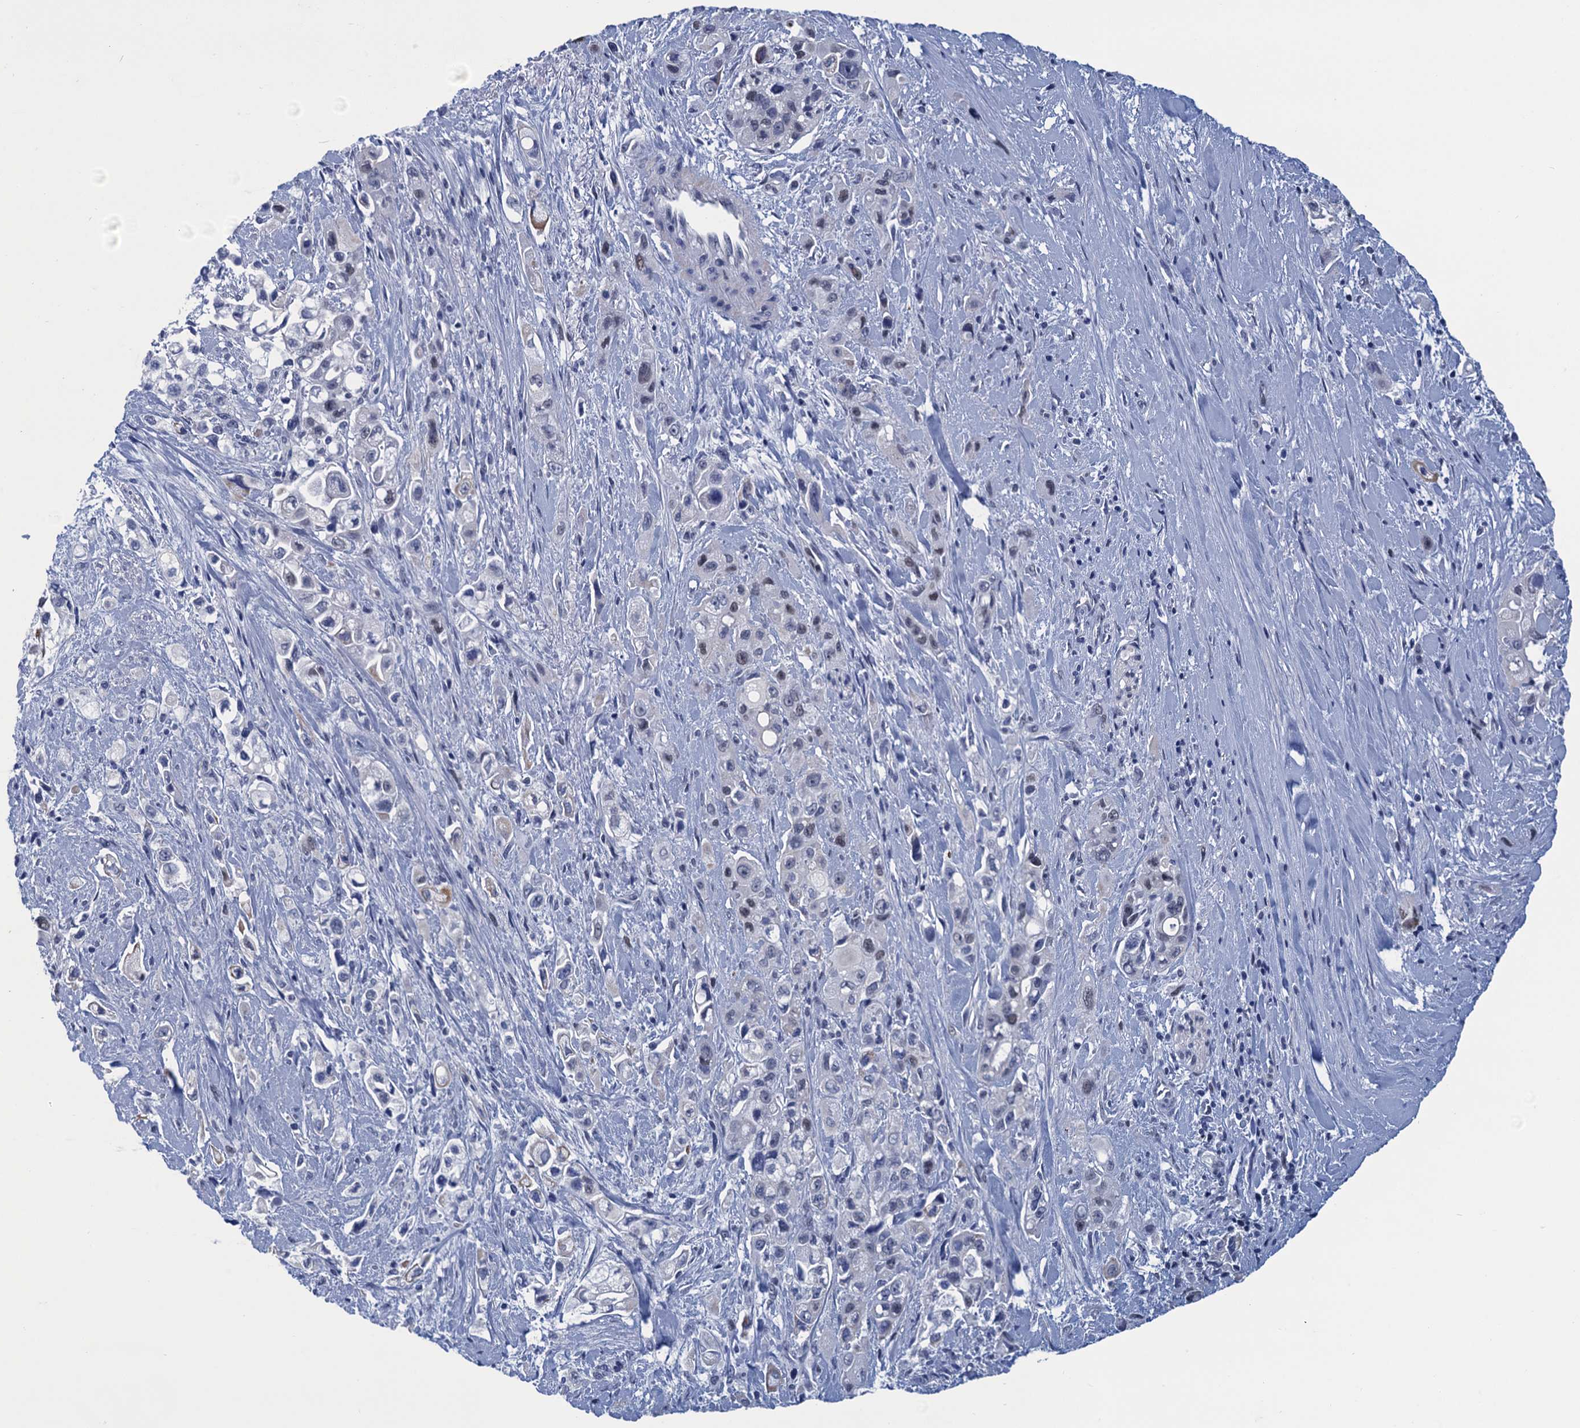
{"staining": {"intensity": "negative", "quantity": "none", "location": "none"}, "tissue": "pancreatic cancer", "cell_type": "Tumor cells", "image_type": "cancer", "snomed": [{"axis": "morphology", "description": "Adenocarcinoma, NOS"}, {"axis": "topography", "description": "Pancreas"}], "caption": "This photomicrograph is of pancreatic adenocarcinoma stained with IHC to label a protein in brown with the nuclei are counter-stained blue. There is no positivity in tumor cells.", "gene": "GINS3", "patient": {"sex": "female", "age": 66}}